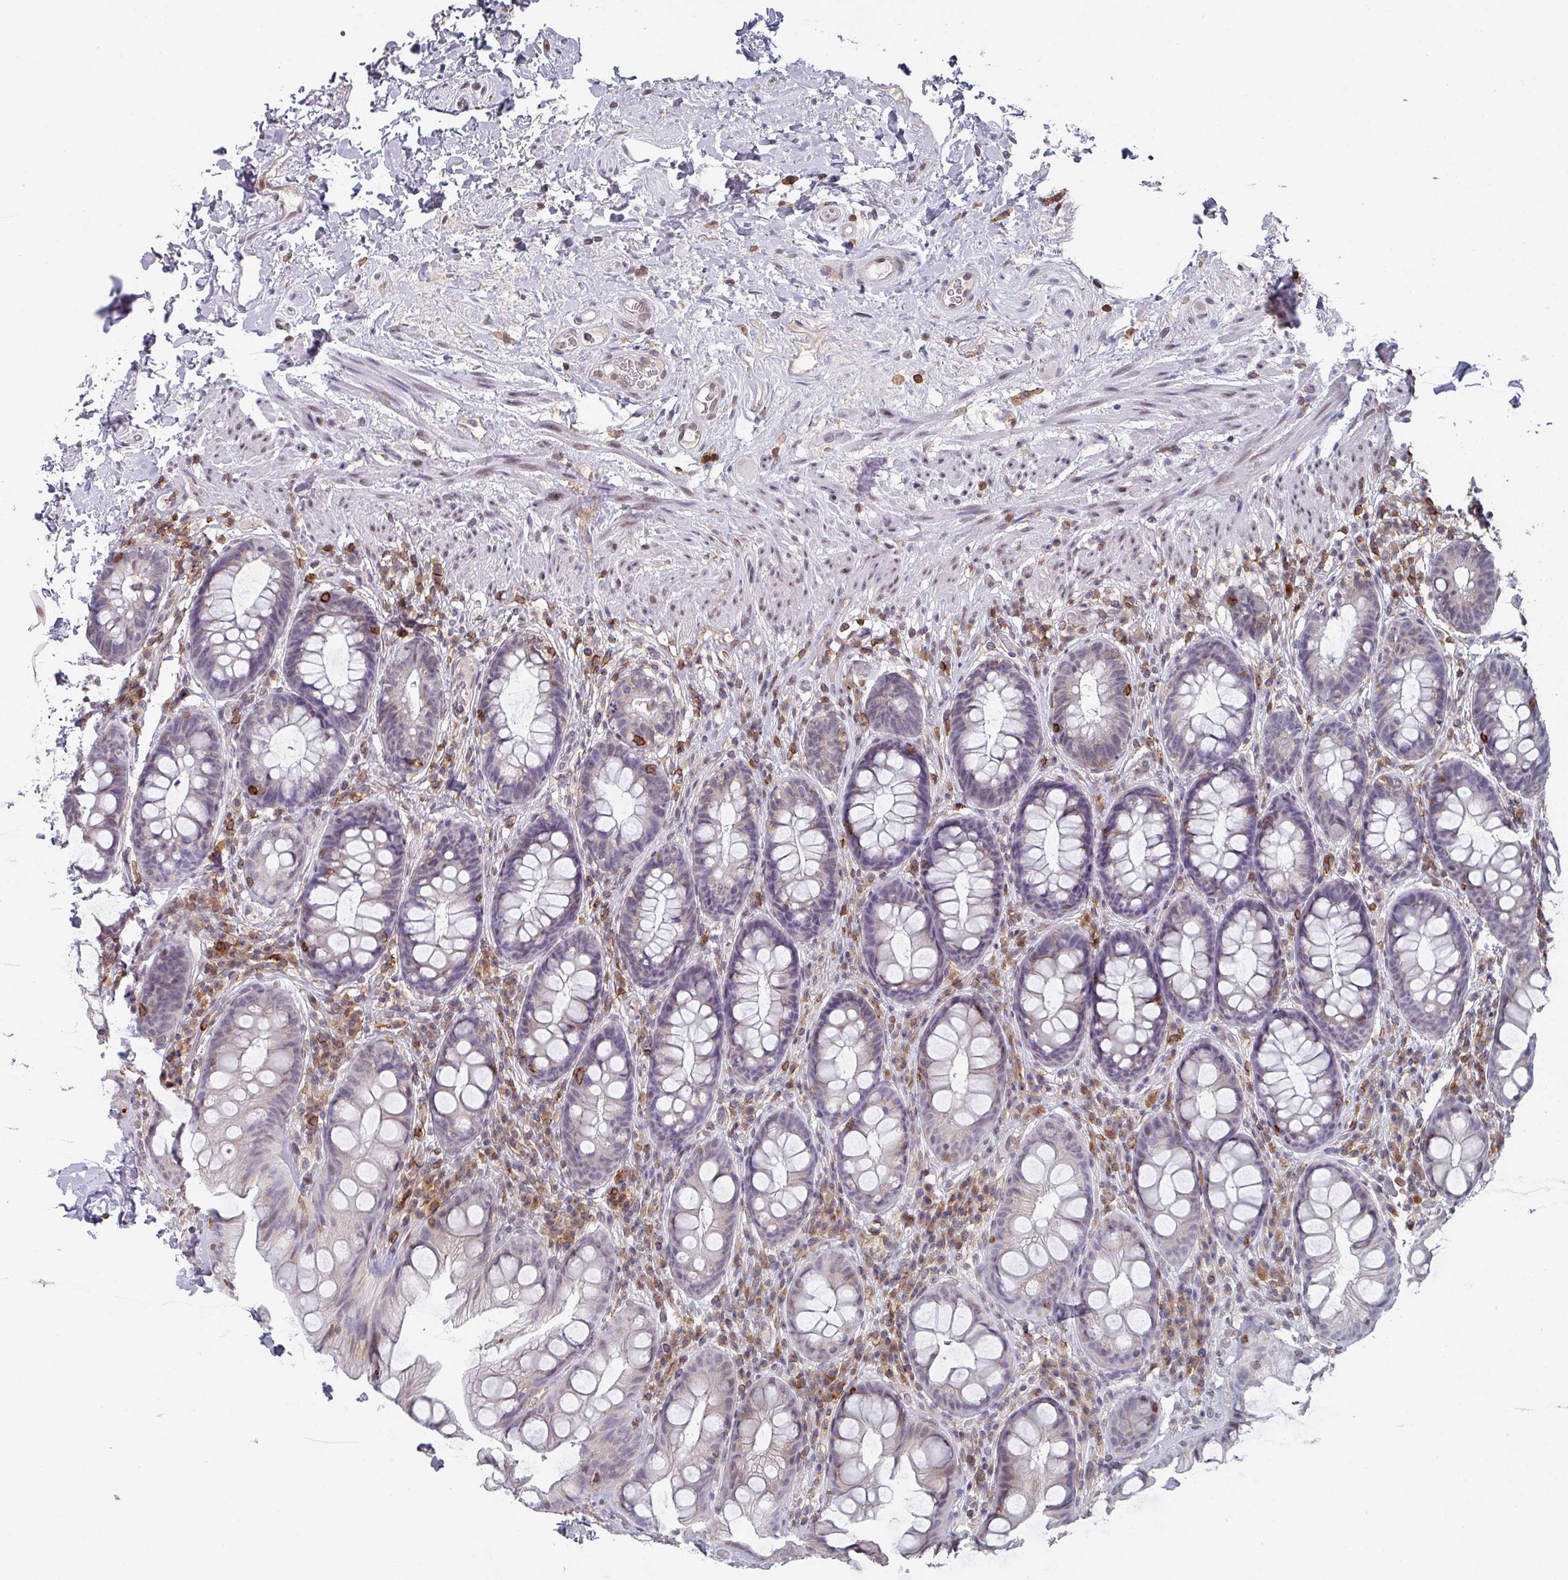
{"staining": {"intensity": "weak", "quantity": "<25%", "location": "nuclear"}, "tissue": "rectum", "cell_type": "Glandular cells", "image_type": "normal", "snomed": [{"axis": "morphology", "description": "Normal tissue, NOS"}, {"axis": "topography", "description": "Rectum"}], "caption": "Normal rectum was stained to show a protein in brown. There is no significant expression in glandular cells.", "gene": "RASAL3", "patient": {"sex": "male", "age": 74}}